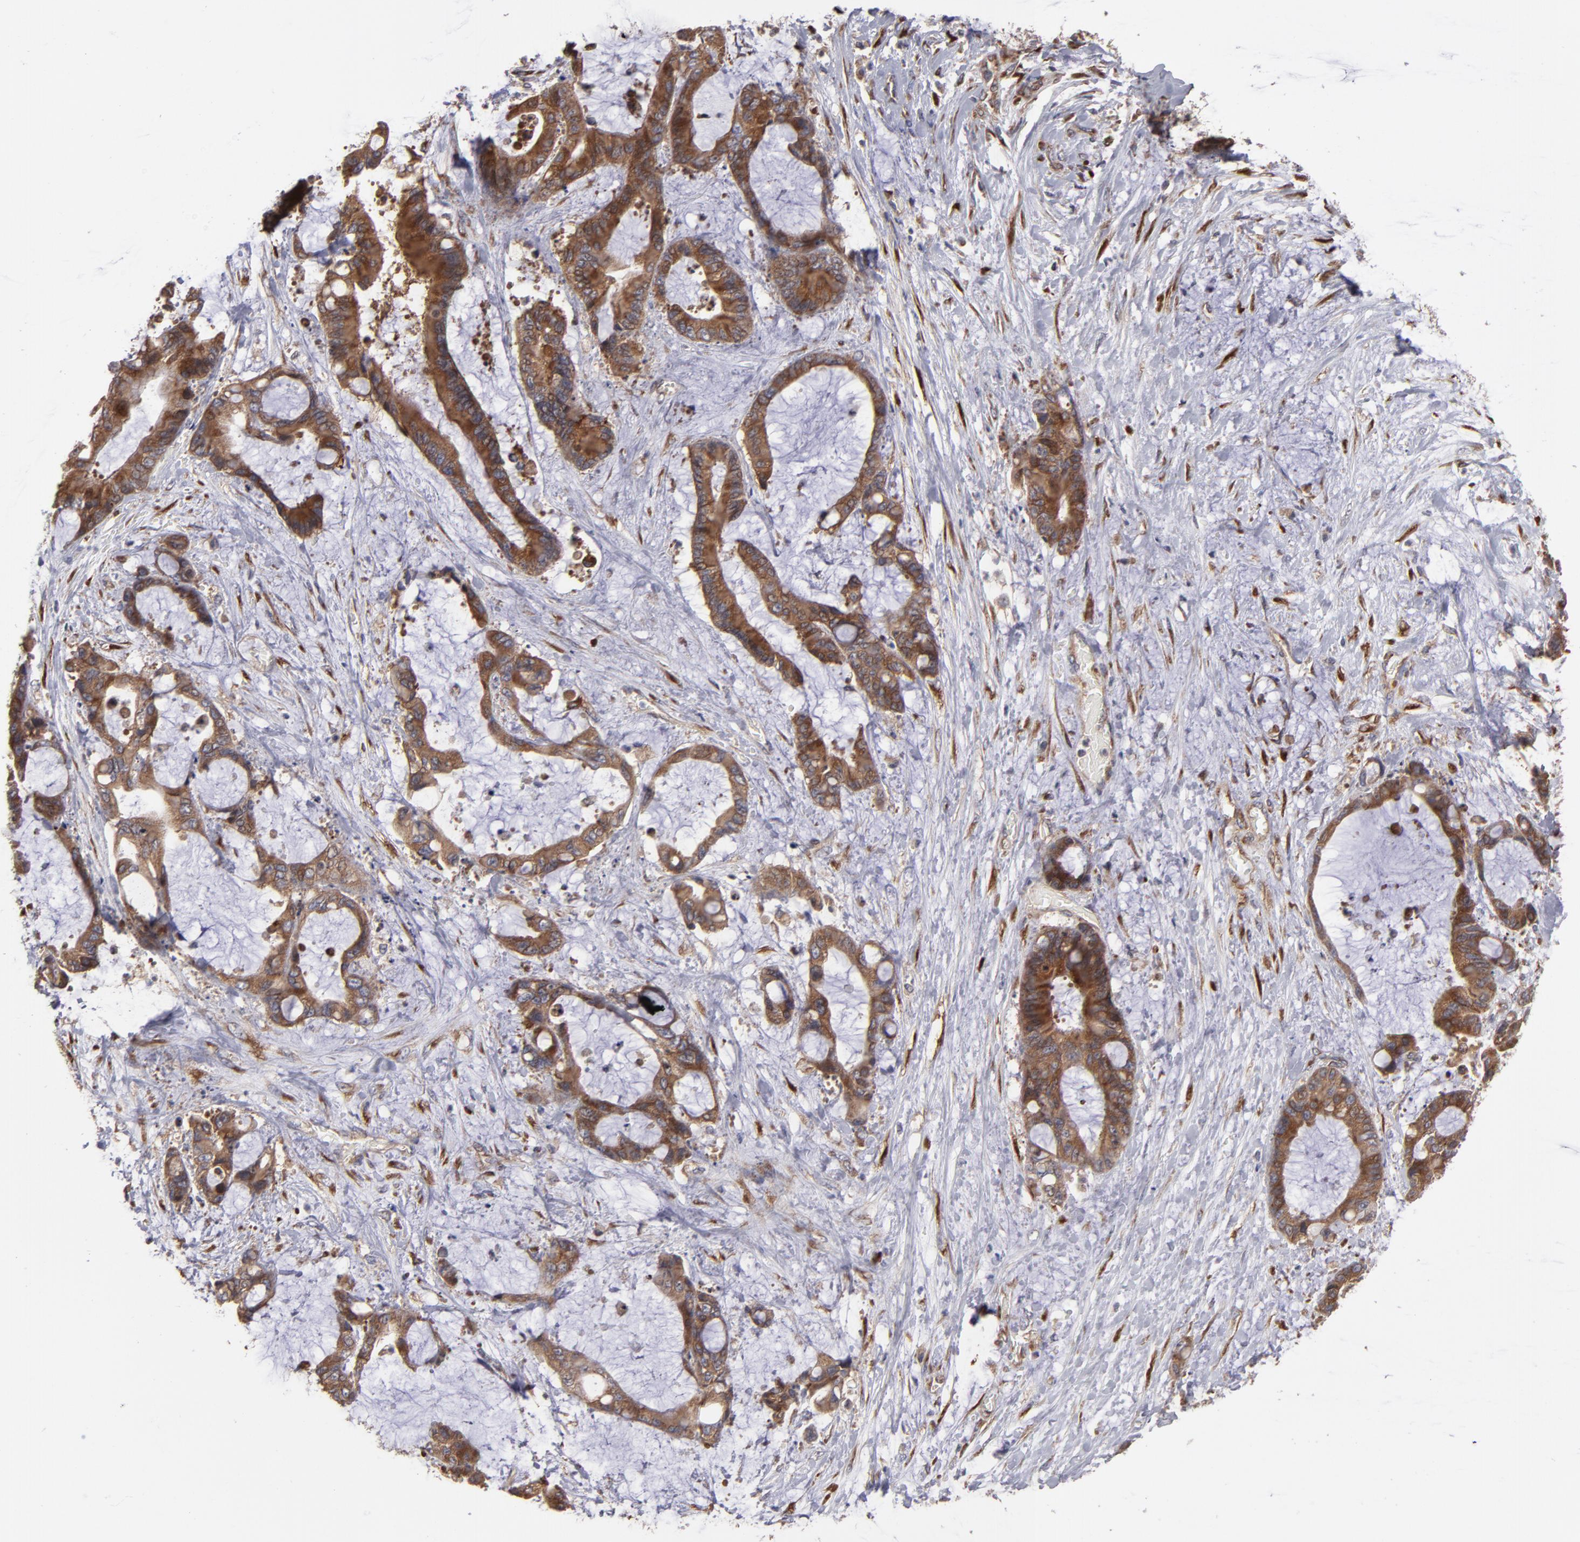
{"staining": {"intensity": "strong", "quantity": ">75%", "location": "cytoplasmic/membranous"}, "tissue": "liver cancer", "cell_type": "Tumor cells", "image_type": "cancer", "snomed": [{"axis": "morphology", "description": "Cholangiocarcinoma"}, {"axis": "topography", "description": "Liver"}], "caption": "This image reveals IHC staining of human liver cholangiocarcinoma, with high strong cytoplasmic/membranous expression in approximately >75% of tumor cells.", "gene": "SND1", "patient": {"sex": "female", "age": 73}}